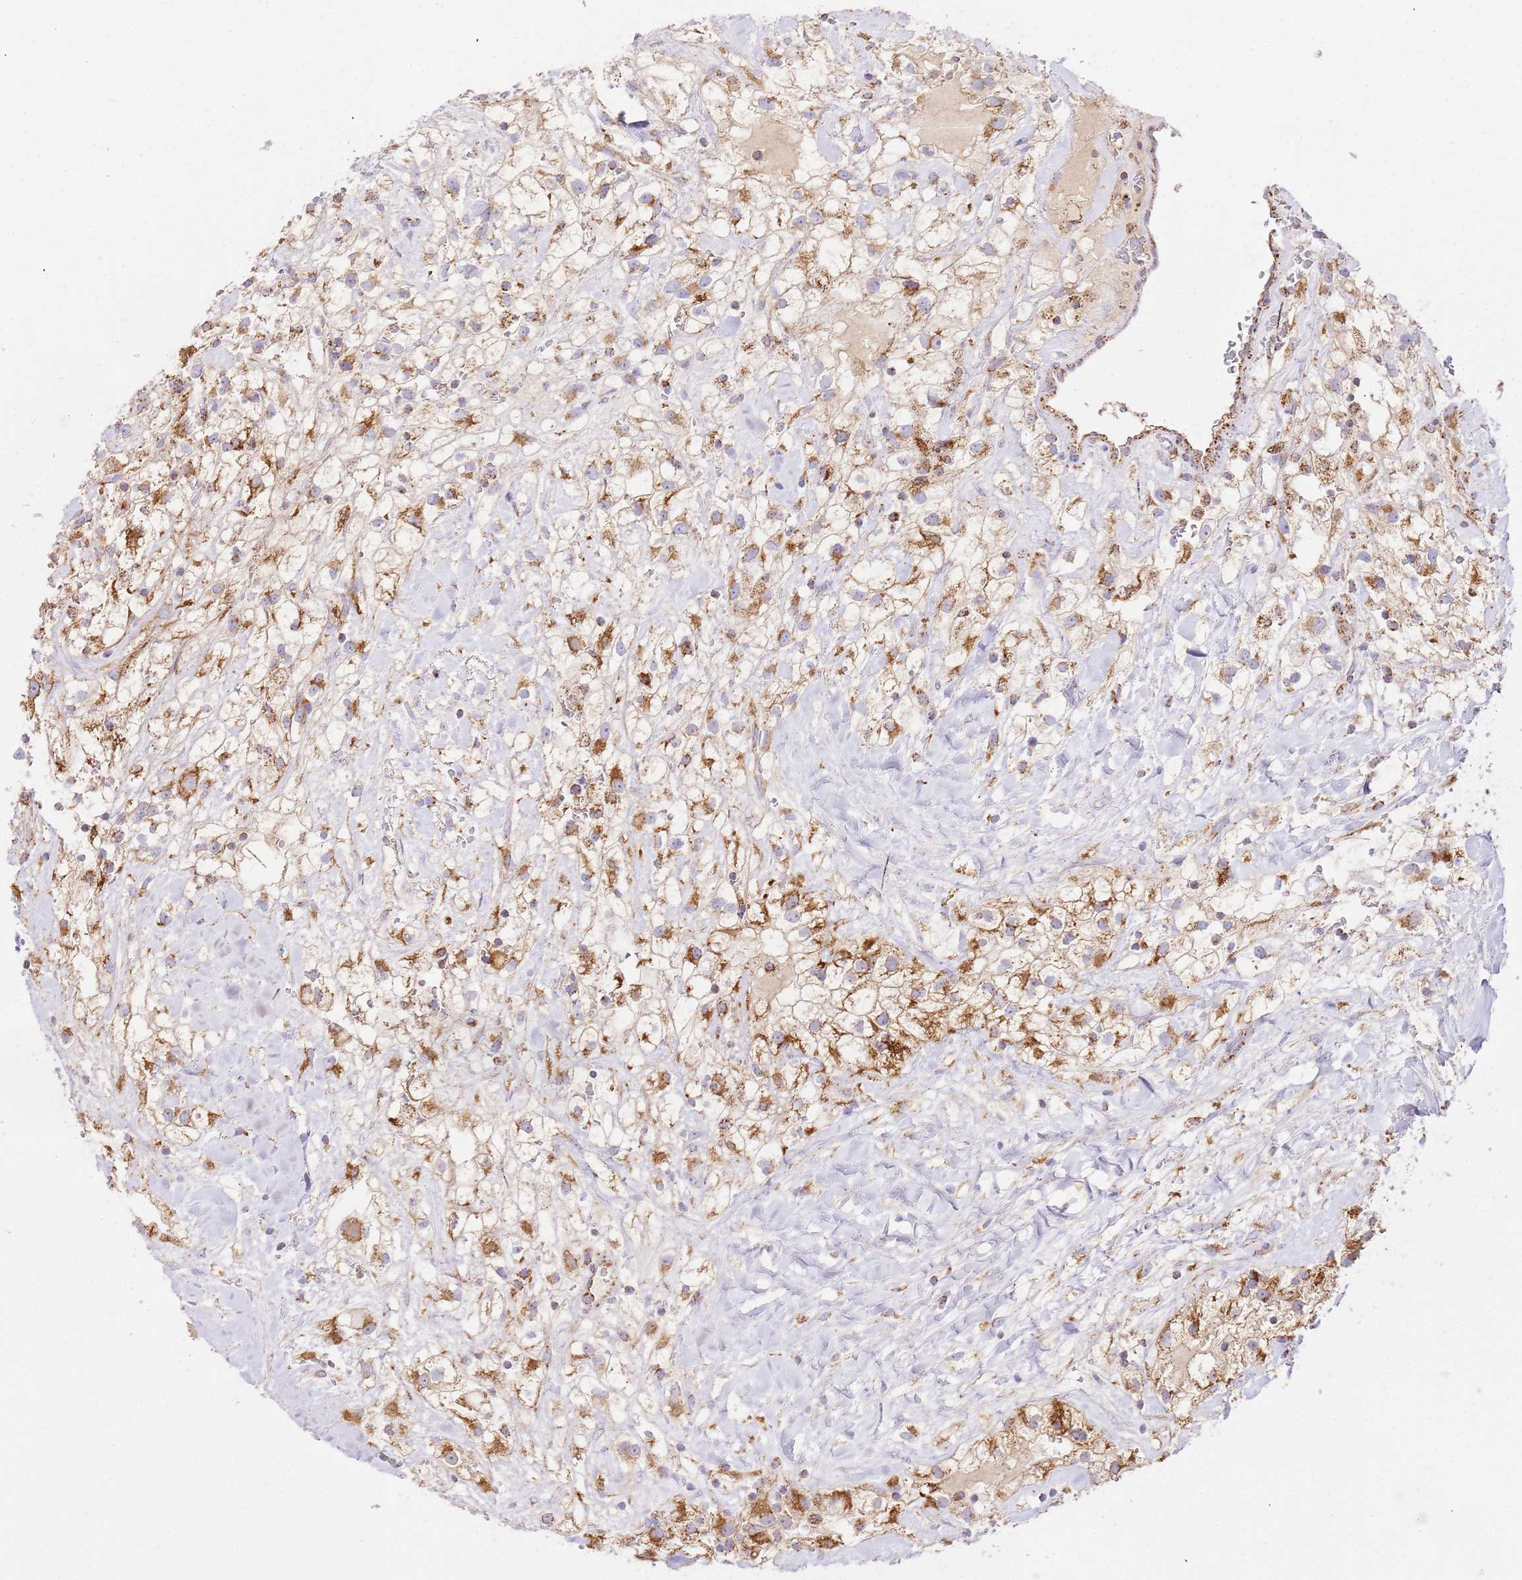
{"staining": {"intensity": "strong", "quantity": ">75%", "location": "cytoplasmic/membranous"}, "tissue": "renal cancer", "cell_type": "Tumor cells", "image_type": "cancer", "snomed": [{"axis": "morphology", "description": "Adenocarcinoma, NOS"}, {"axis": "topography", "description": "Kidney"}], "caption": "Protein staining of renal cancer (adenocarcinoma) tissue reveals strong cytoplasmic/membranous positivity in approximately >75% of tumor cells. (DAB IHC with brightfield microscopy, high magnification).", "gene": "ZBTB39", "patient": {"sex": "male", "age": 59}}